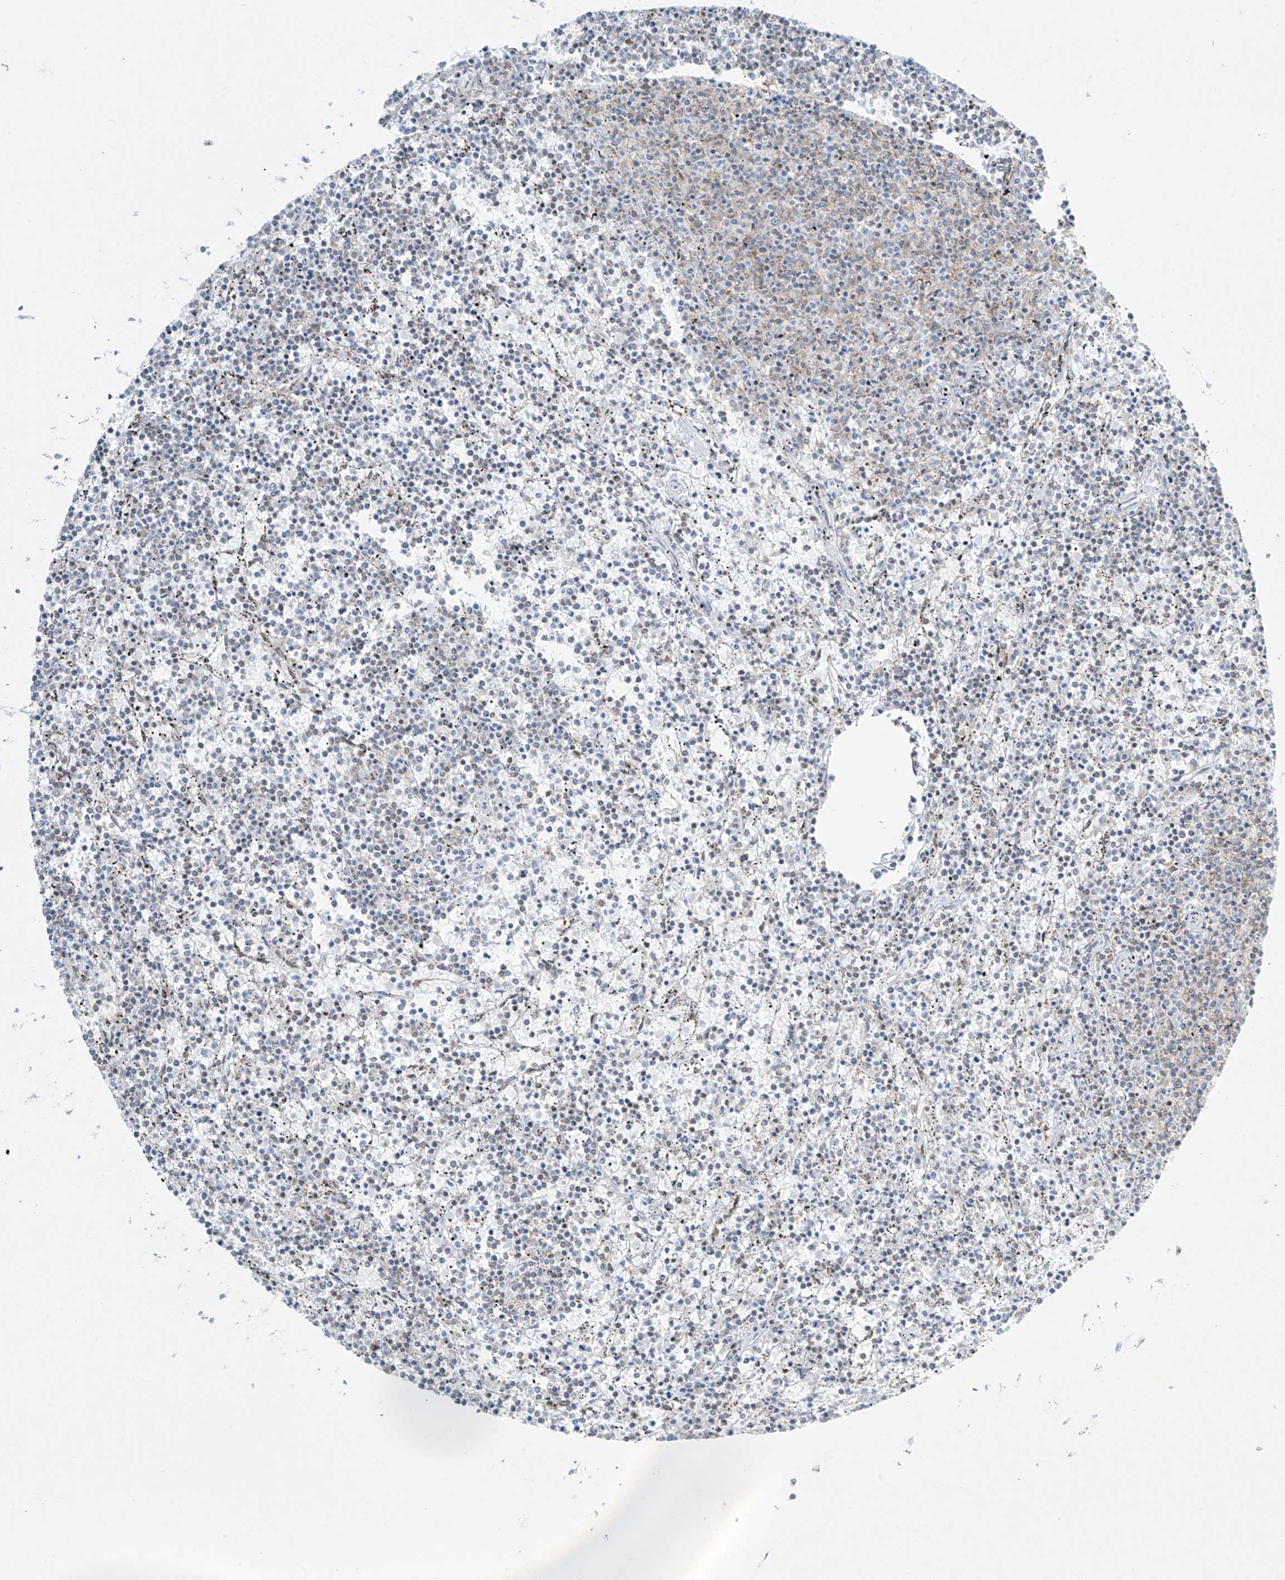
{"staining": {"intensity": "negative", "quantity": "none", "location": "none"}, "tissue": "lymphoma", "cell_type": "Tumor cells", "image_type": "cancer", "snomed": [{"axis": "morphology", "description": "Malignant lymphoma, non-Hodgkin's type, Low grade"}, {"axis": "topography", "description": "Spleen"}], "caption": "The immunohistochemistry micrograph has no significant staining in tumor cells of lymphoma tissue.", "gene": "MS4A6A", "patient": {"sex": "female", "age": 50}}